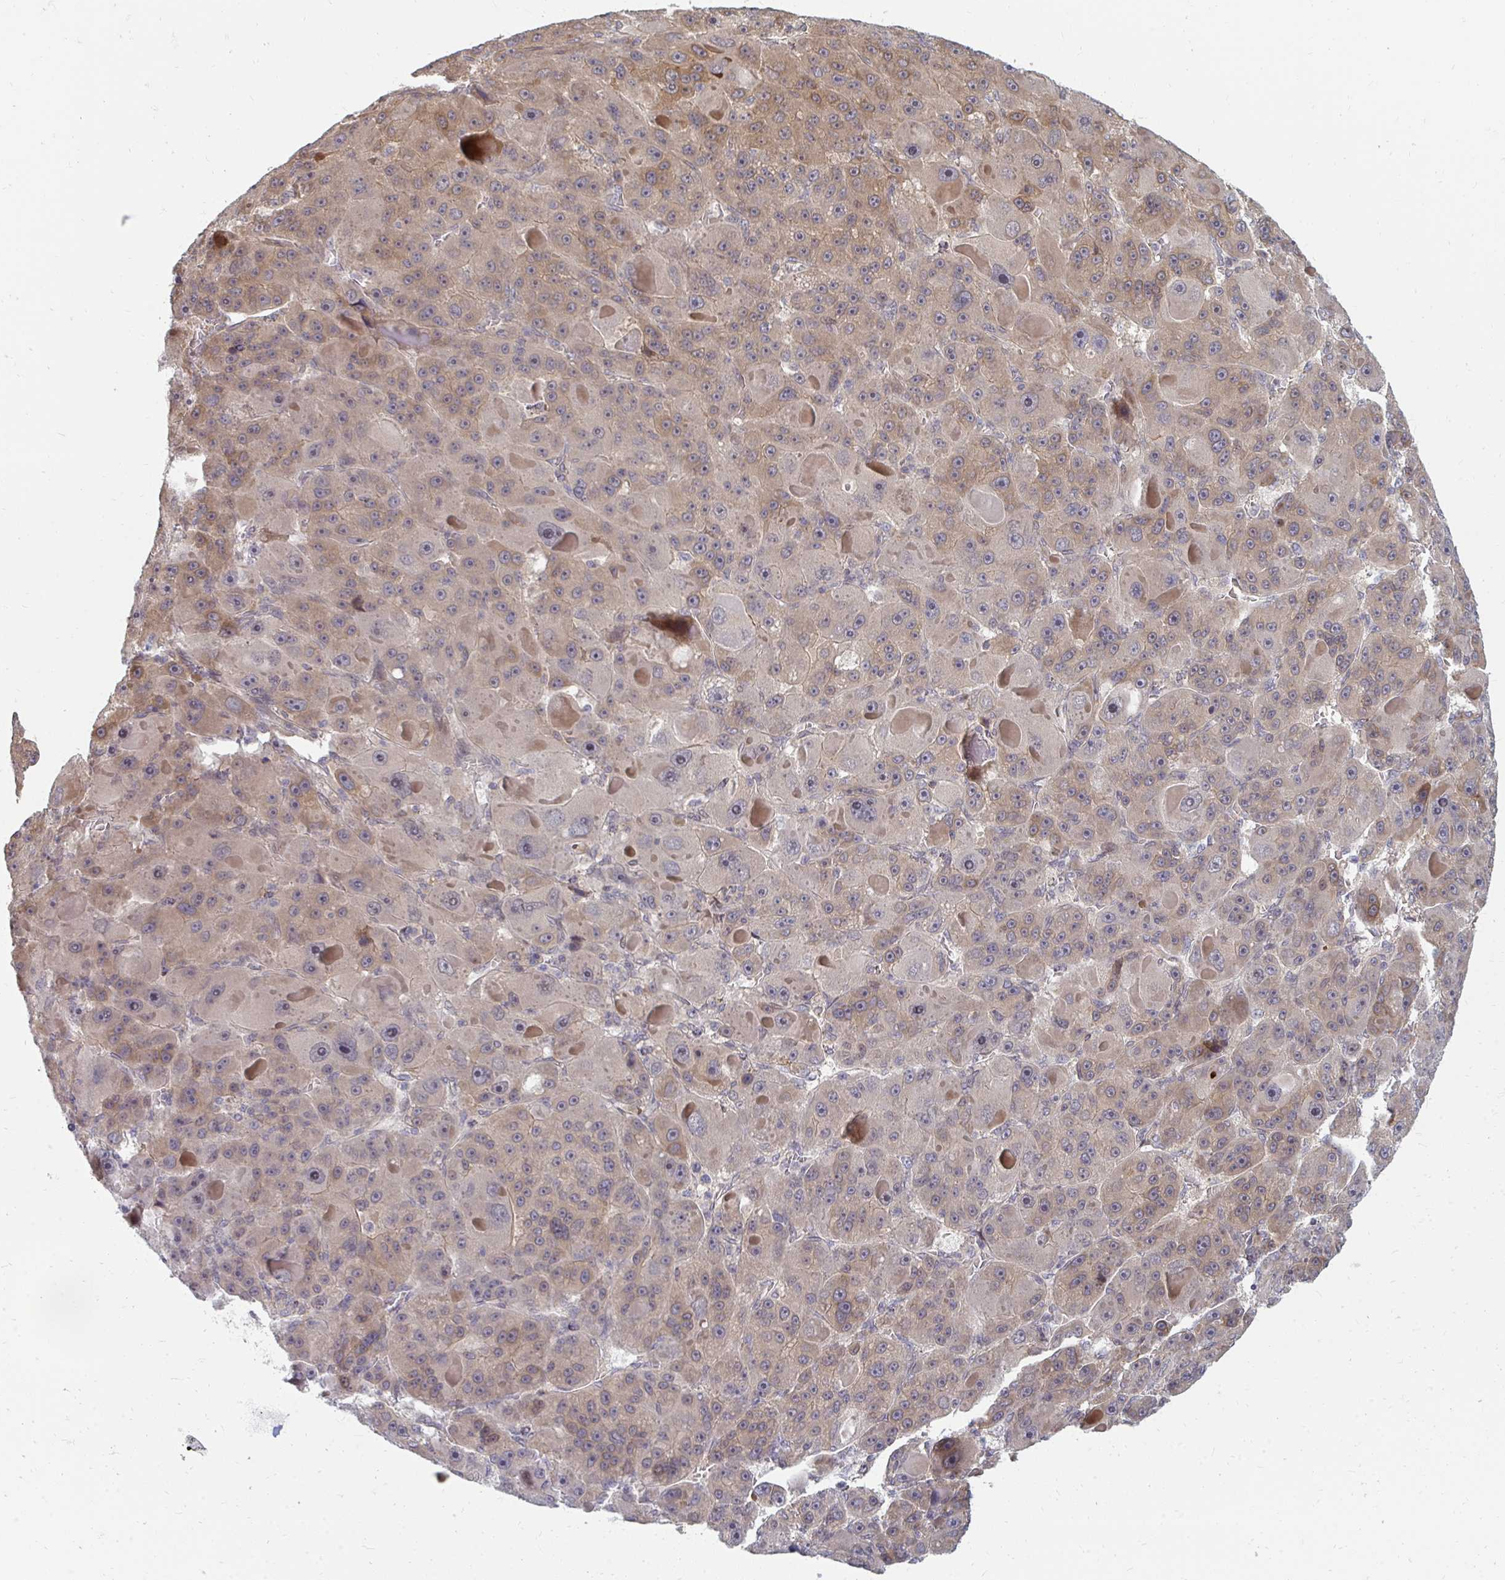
{"staining": {"intensity": "weak", "quantity": "25%-75%", "location": "cytoplasmic/membranous"}, "tissue": "liver cancer", "cell_type": "Tumor cells", "image_type": "cancer", "snomed": [{"axis": "morphology", "description": "Carcinoma, Hepatocellular, NOS"}, {"axis": "topography", "description": "Liver"}], "caption": "Immunohistochemistry (IHC) histopathology image of liver cancer stained for a protein (brown), which shows low levels of weak cytoplasmic/membranous positivity in about 25%-75% of tumor cells.", "gene": "ZNF285", "patient": {"sex": "male", "age": 76}}